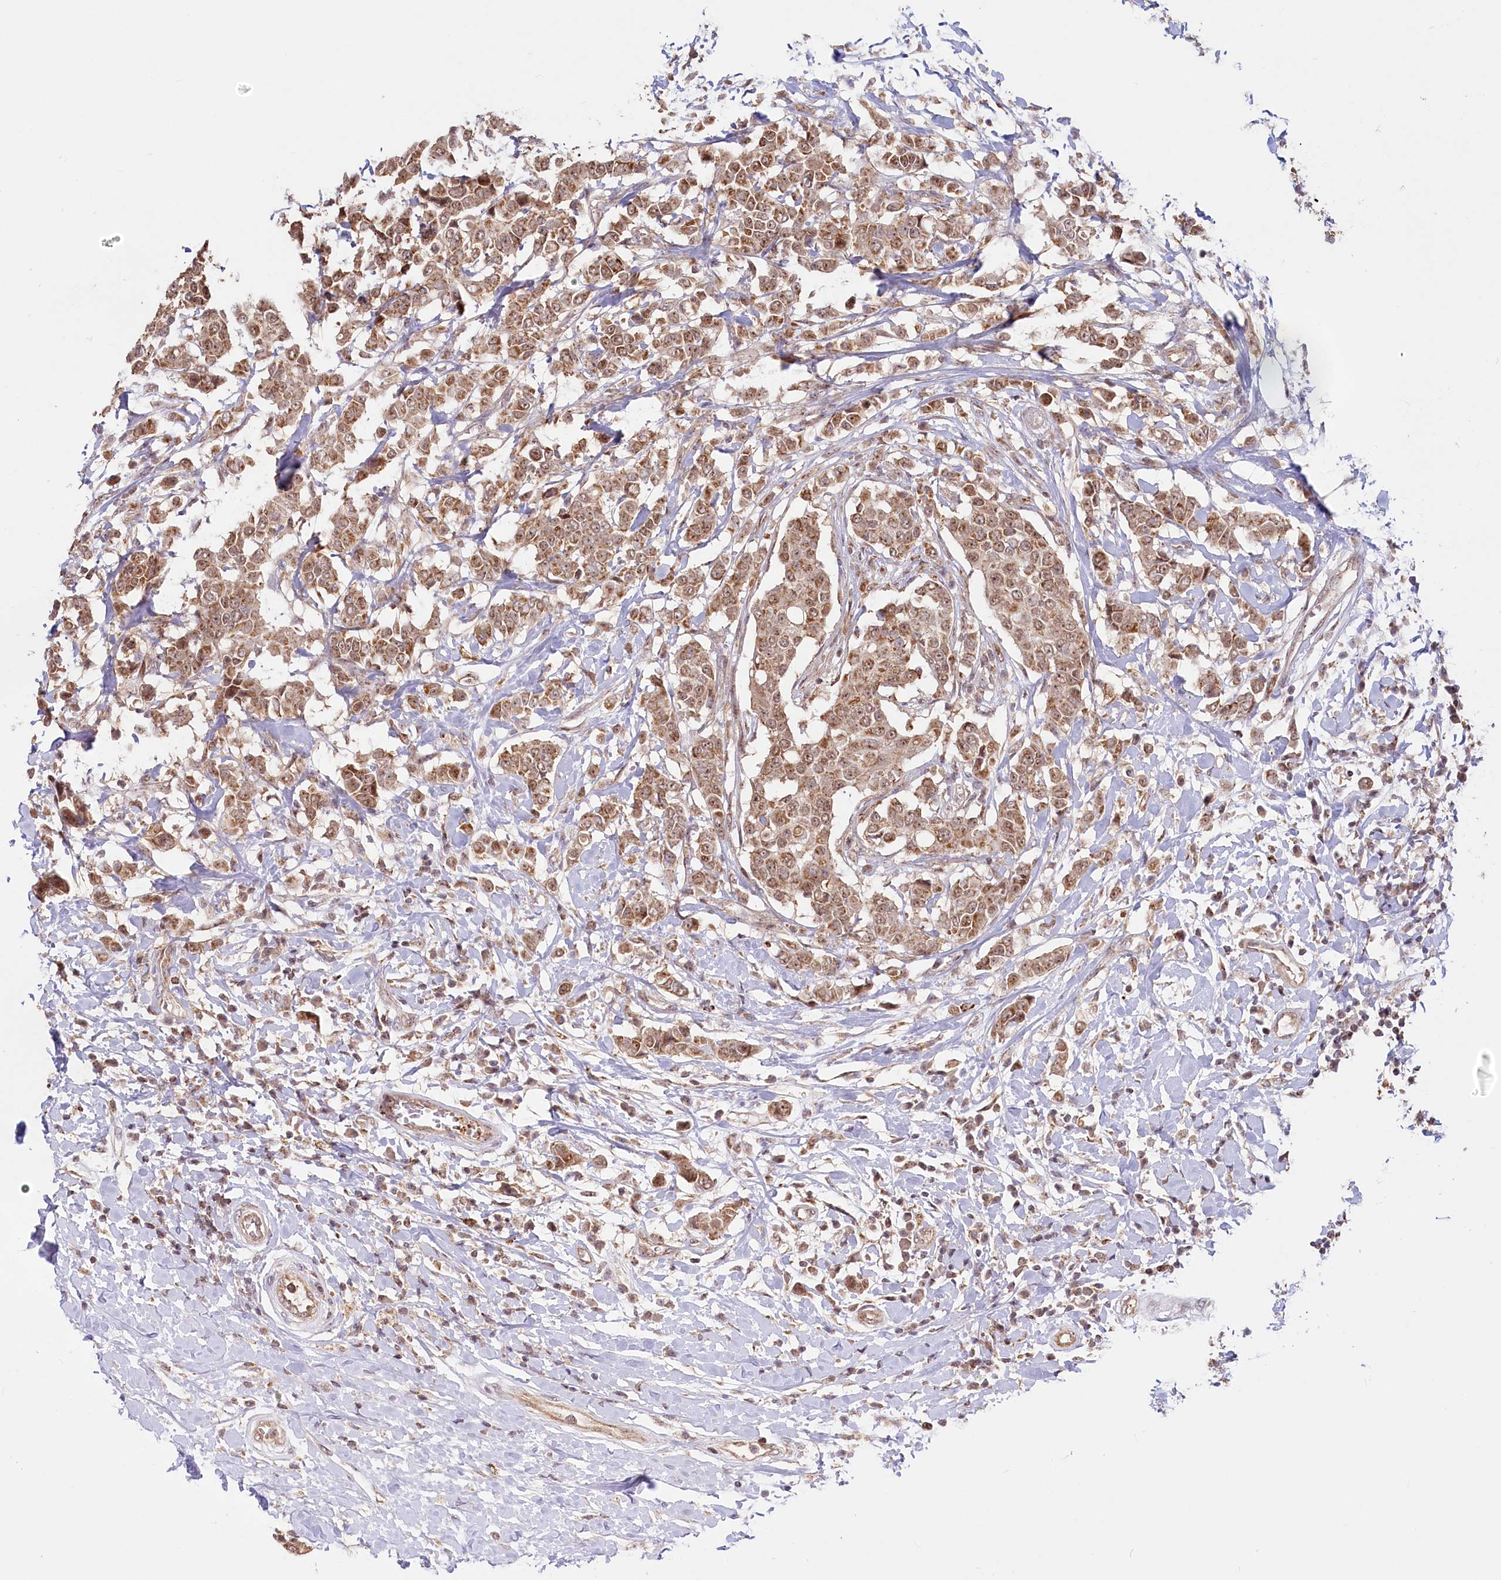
{"staining": {"intensity": "moderate", "quantity": ">75%", "location": "cytoplasmic/membranous"}, "tissue": "breast cancer", "cell_type": "Tumor cells", "image_type": "cancer", "snomed": [{"axis": "morphology", "description": "Duct carcinoma"}, {"axis": "topography", "description": "Breast"}], "caption": "Immunohistochemistry (IHC) of breast cancer demonstrates medium levels of moderate cytoplasmic/membranous staining in approximately >75% of tumor cells.", "gene": "RTN4IP1", "patient": {"sex": "female", "age": 27}}